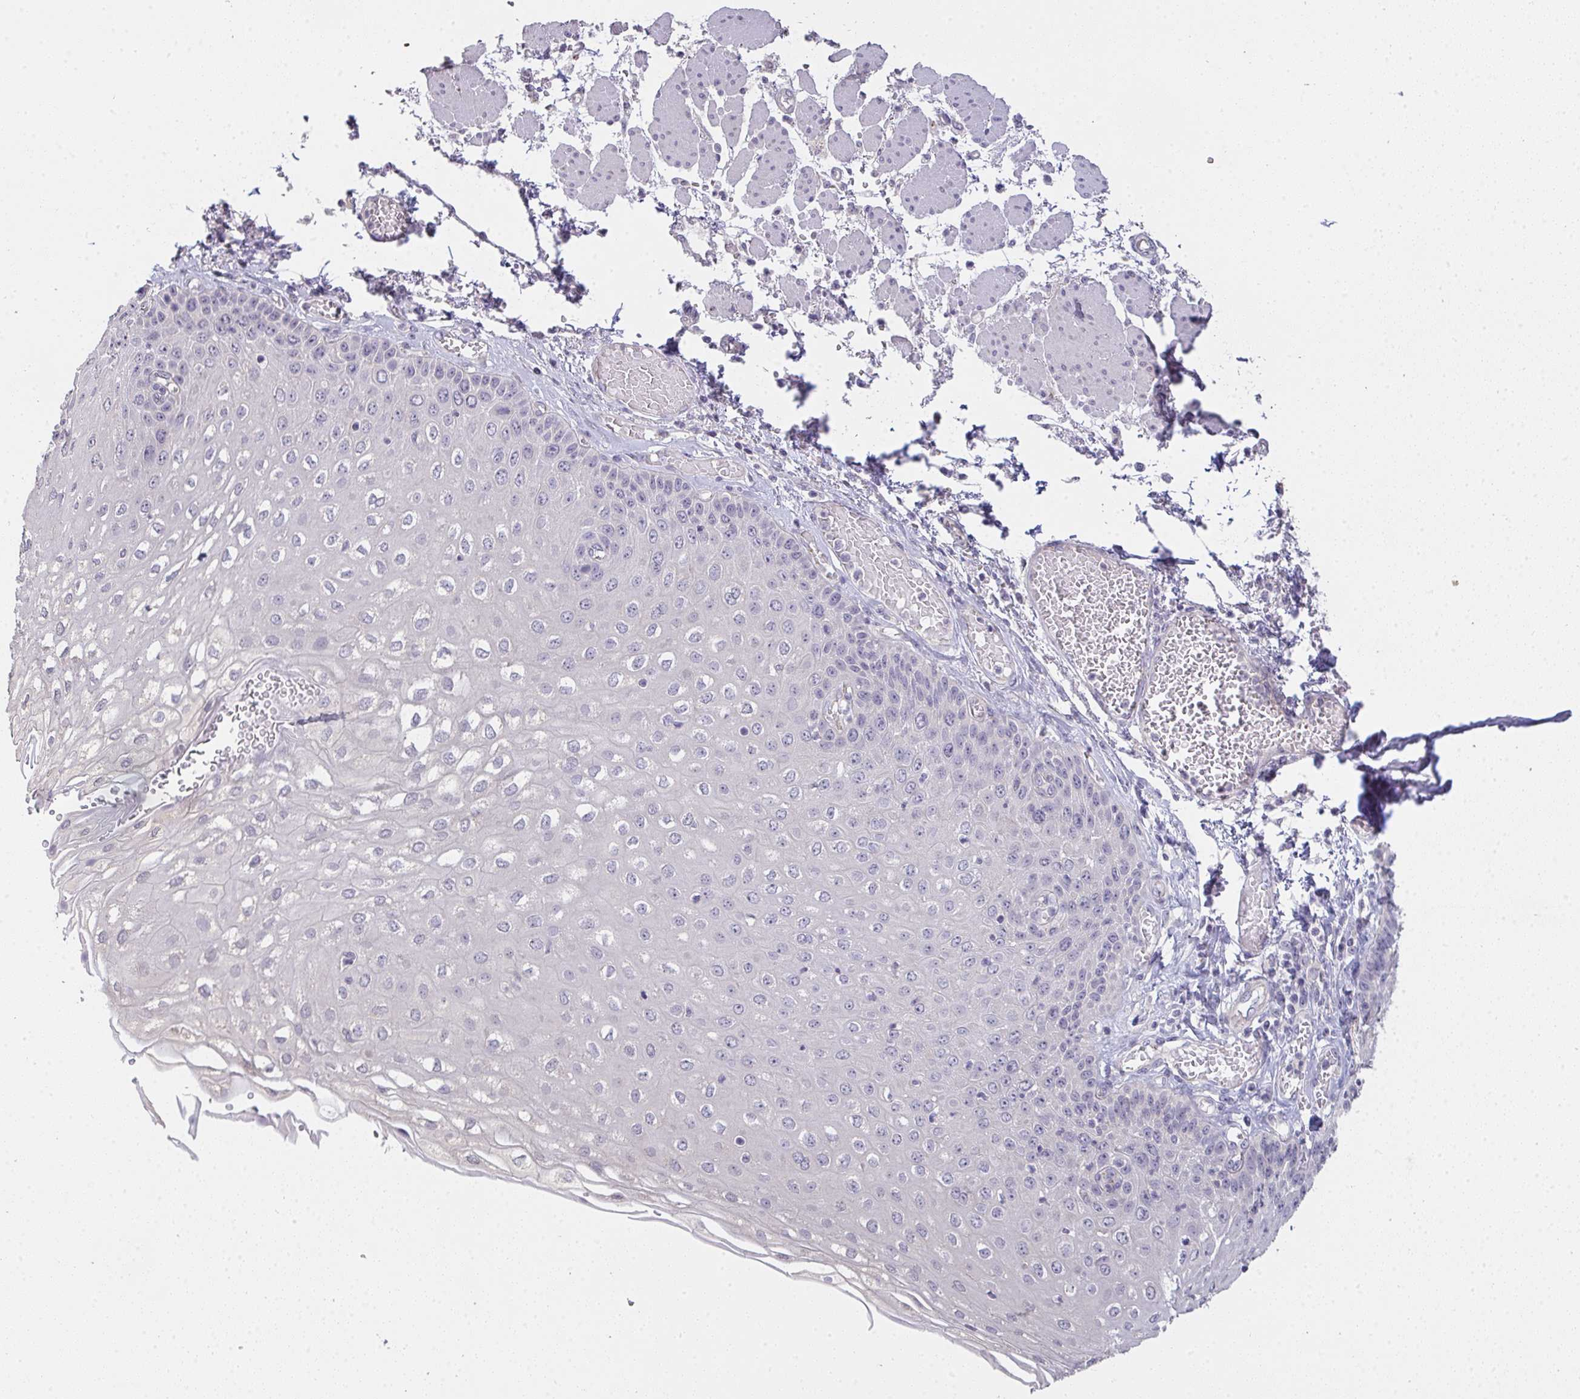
{"staining": {"intensity": "weak", "quantity": "<25%", "location": "cytoplasmic/membranous"}, "tissue": "esophagus", "cell_type": "Squamous epithelial cells", "image_type": "normal", "snomed": [{"axis": "morphology", "description": "Normal tissue, NOS"}, {"axis": "morphology", "description": "Adenocarcinoma, NOS"}, {"axis": "topography", "description": "Esophagus"}], "caption": "A histopathology image of esophagus stained for a protein displays no brown staining in squamous epithelial cells. (IHC, brightfield microscopy, high magnification).", "gene": "TMEM219", "patient": {"sex": "male", "age": 81}}